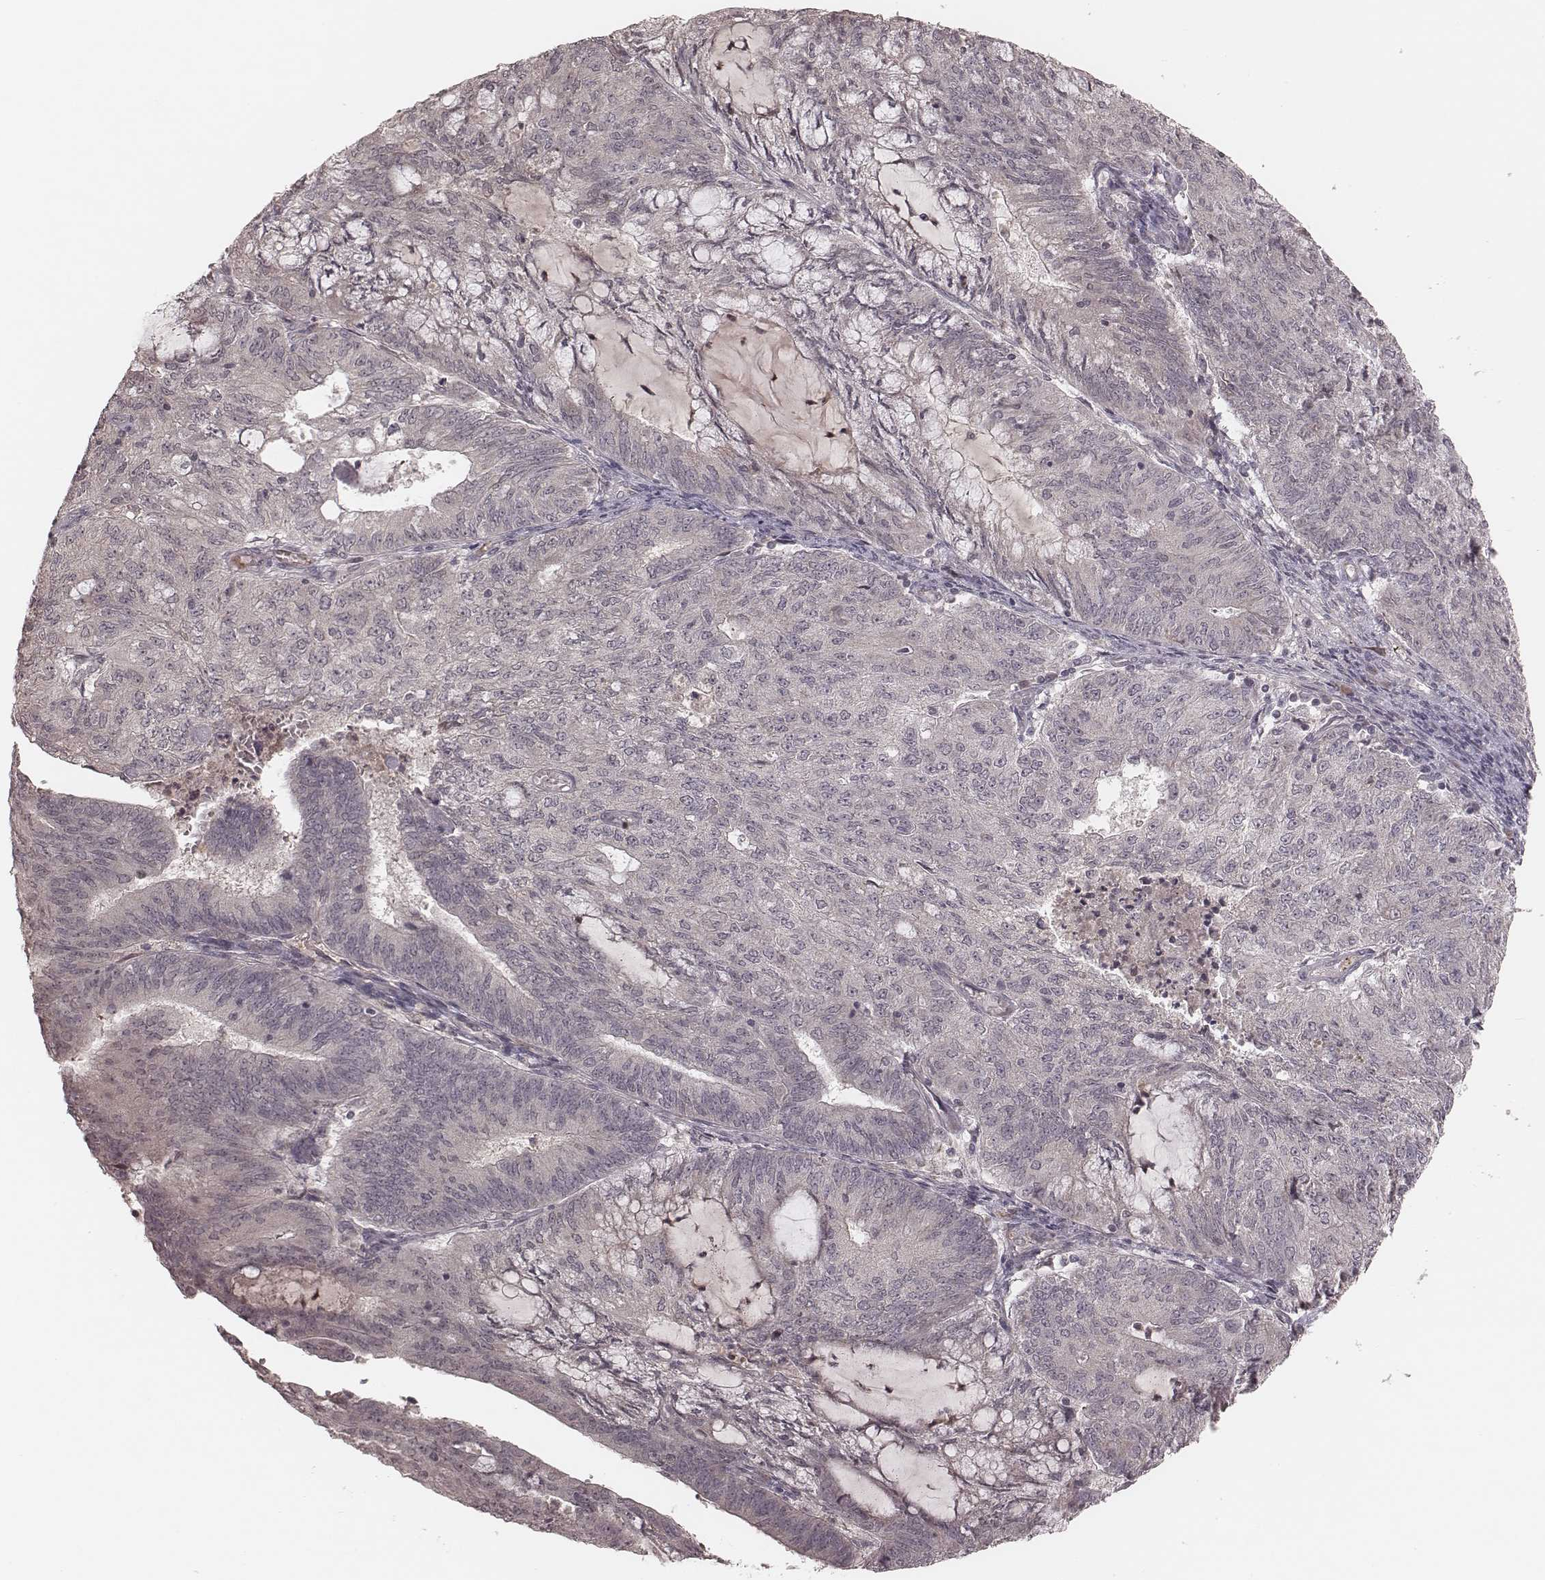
{"staining": {"intensity": "negative", "quantity": "none", "location": "none"}, "tissue": "endometrial cancer", "cell_type": "Tumor cells", "image_type": "cancer", "snomed": [{"axis": "morphology", "description": "Adenocarcinoma, NOS"}, {"axis": "topography", "description": "Endometrium"}], "caption": "Tumor cells are negative for brown protein staining in endometrial cancer.", "gene": "IL5", "patient": {"sex": "female", "age": 82}}